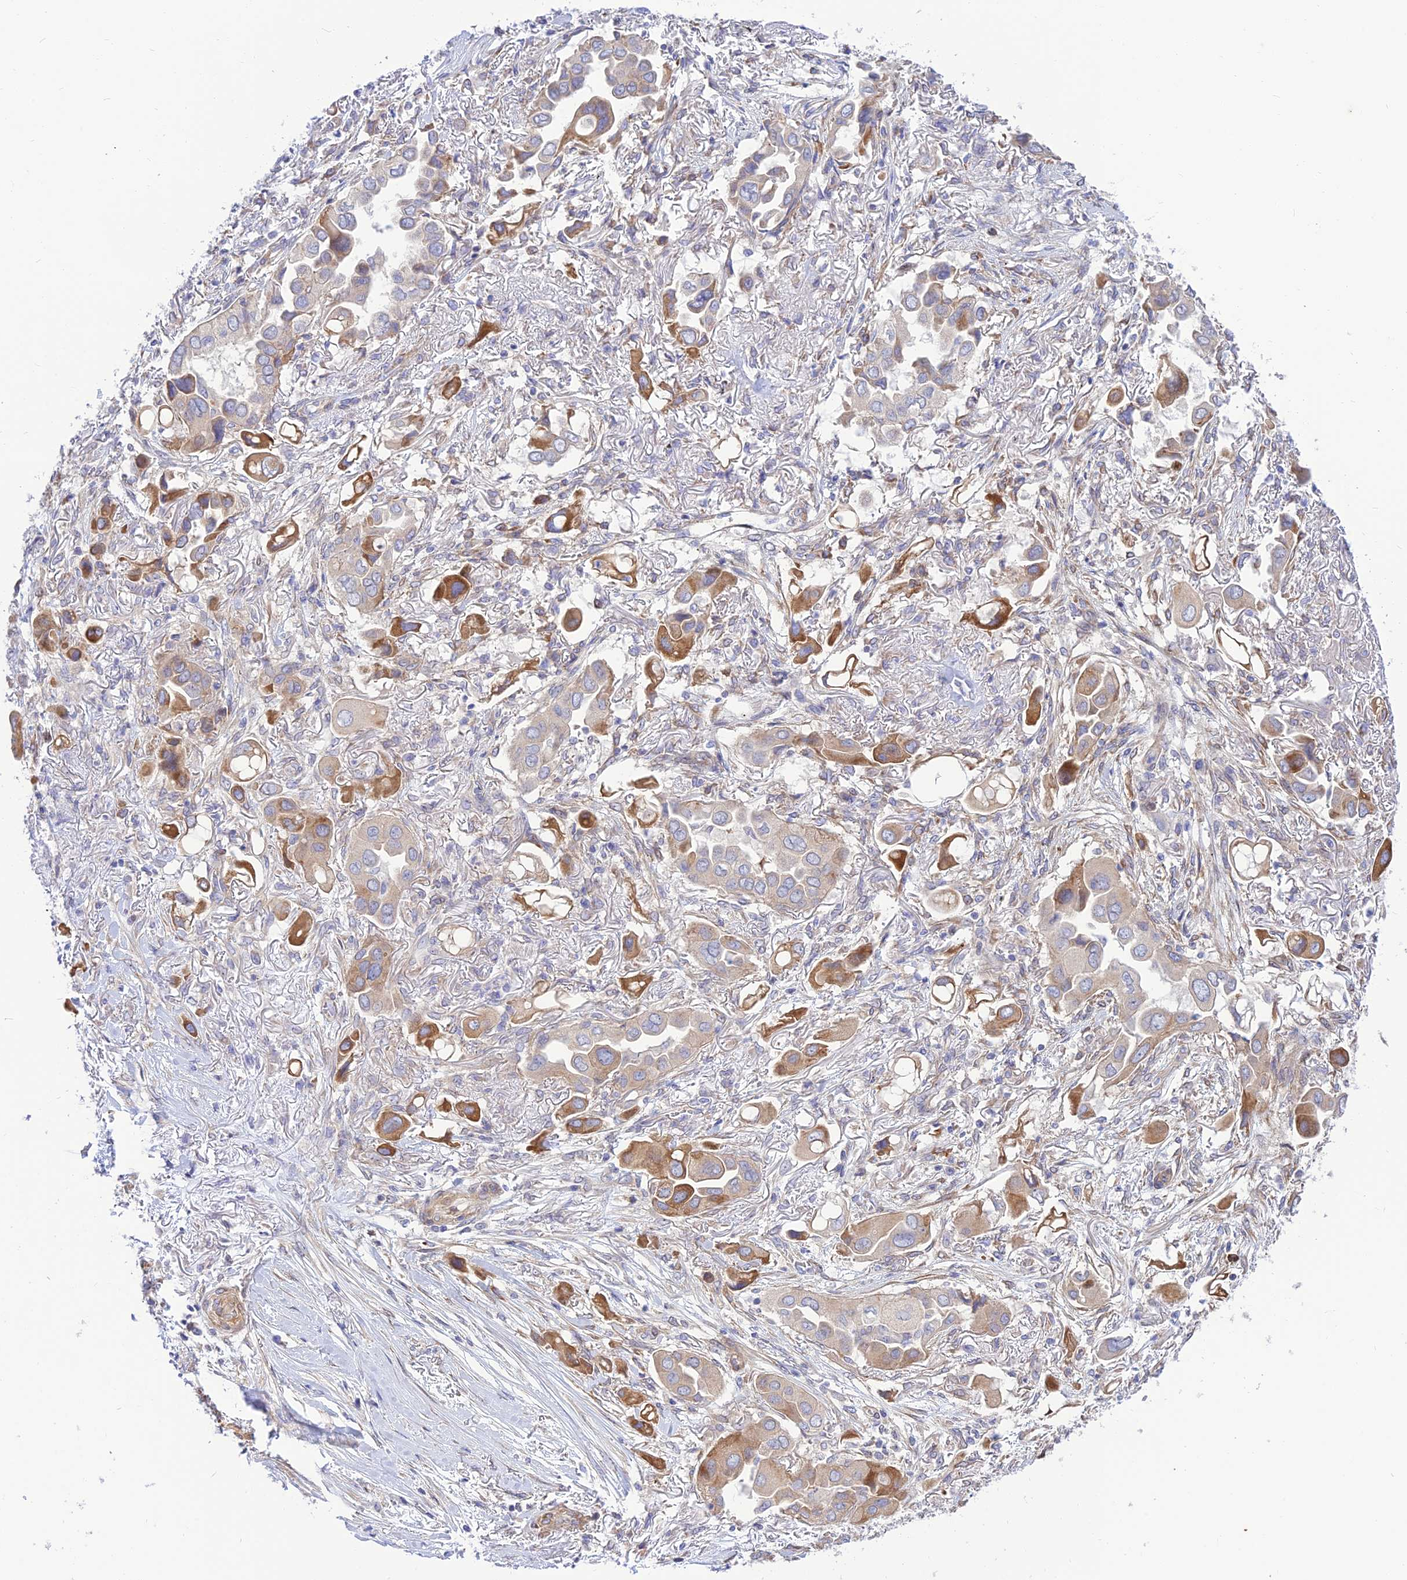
{"staining": {"intensity": "moderate", "quantity": "<25%", "location": "cytoplasmic/membranous"}, "tissue": "lung cancer", "cell_type": "Tumor cells", "image_type": "cancer", "snomed": [{"axis": "morphology", "description": "Adenocarcinoma, NOS"}, {"axis": "topography", "description": "Lung"}], "caption": "DAB immunohistochemical staining of human lung cancer (adenocarcinoma) displays moderate cytoplasmic/membranous protein staining in approximately <25% of tumor cells.", "gene": "KCNAB1", "patient": {"sex": "female", "age": 76}}